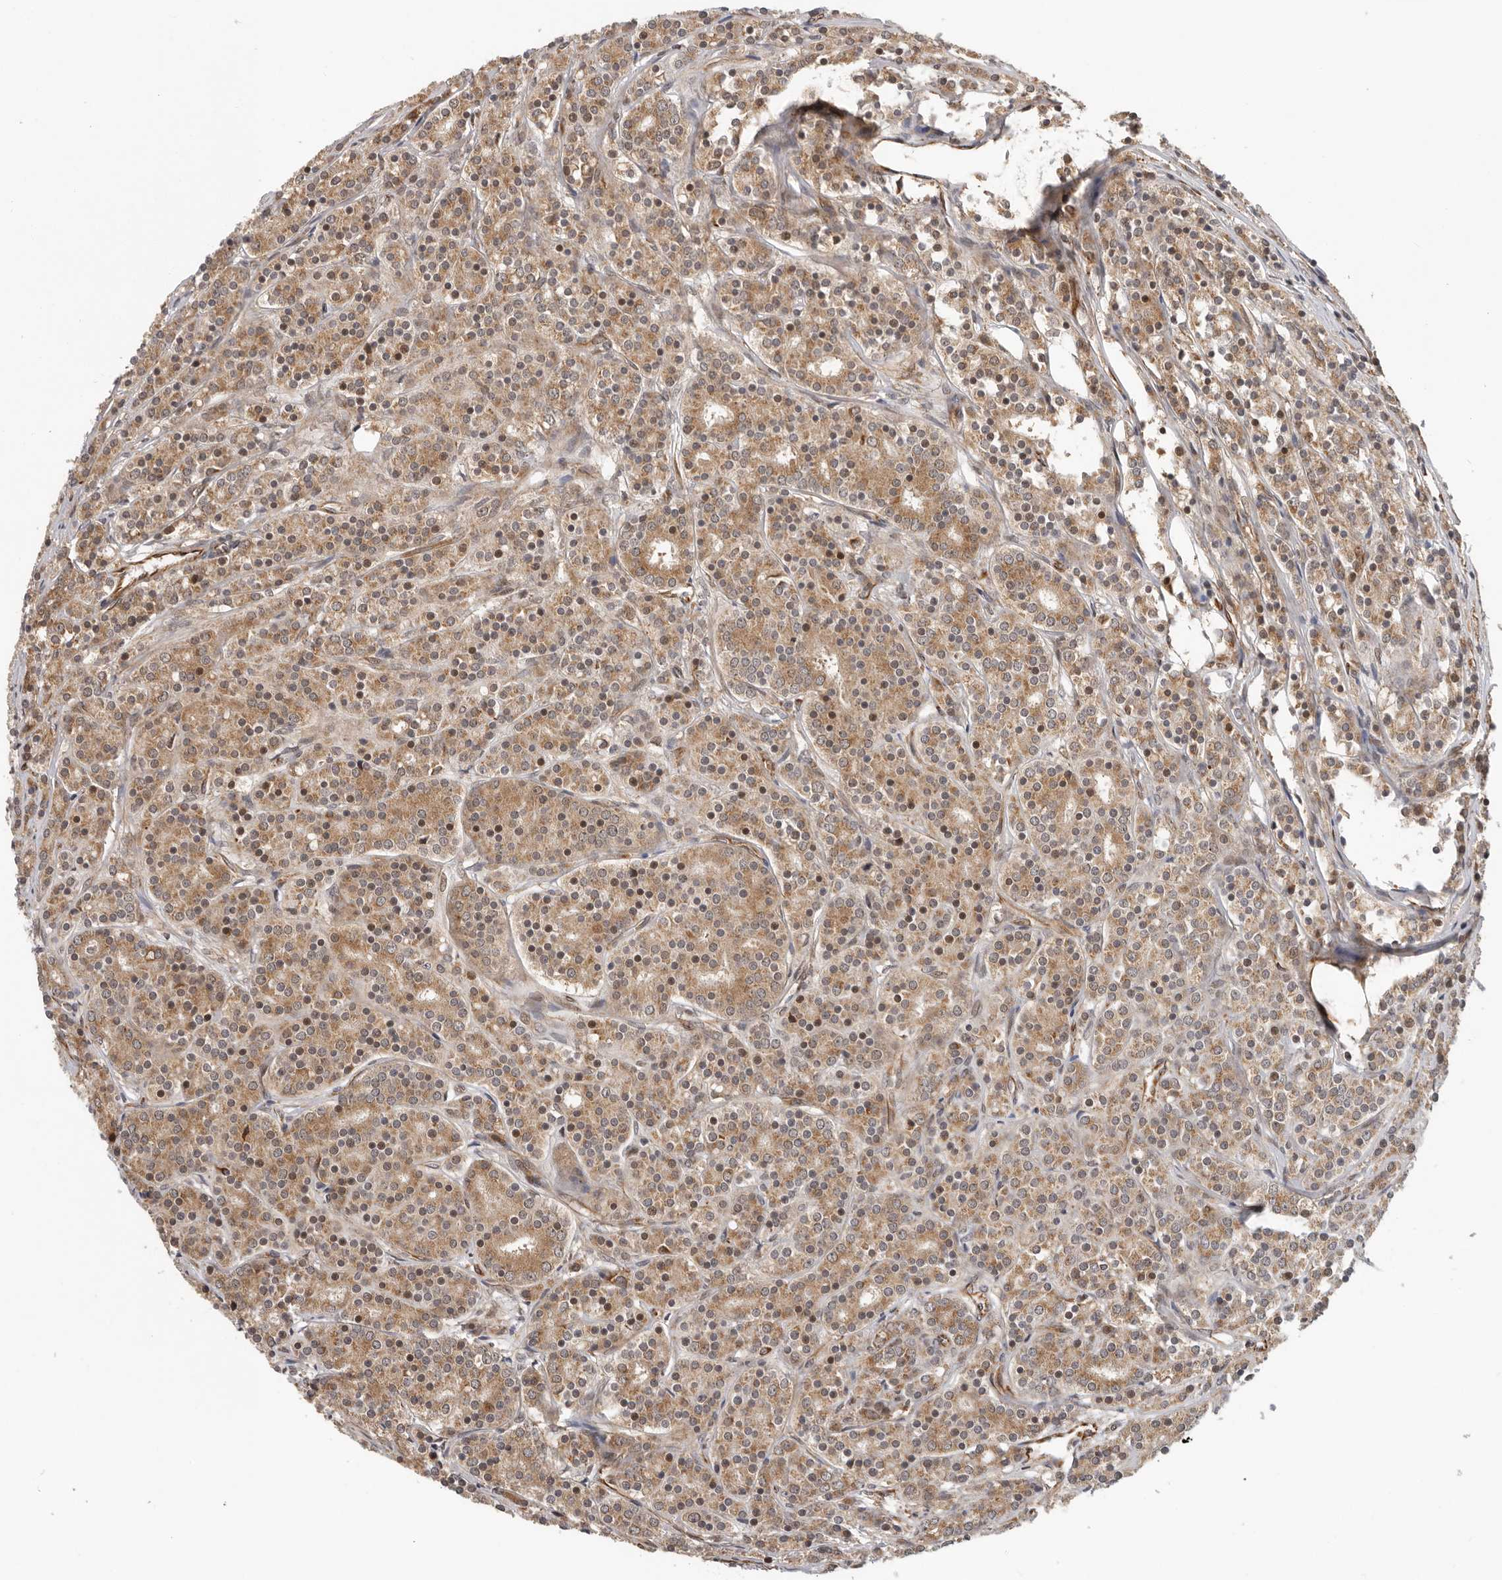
{"staining": {"intensity": "moderate", "quantity": ">75%", "location": "cytoplasmic/membranous,nuclear"}, "tissue": "prostate cancer", "cell_type": "Tumor cells", "image_type": "cancer", "snomed": [{"axis": "morphology", "description": "Adenocarcinoma, High grade"}, {"axis": "topography", "description": "Prostate"}], "caption": "This is an image of IHC staining of high-grade adenocarcinoma (prostate), which shows moderate staining in the cytoplasmic/membranous and nuclear of tumor cells.", "gene": "RNF157", "patient": {"sex": "male", "age": 62}}